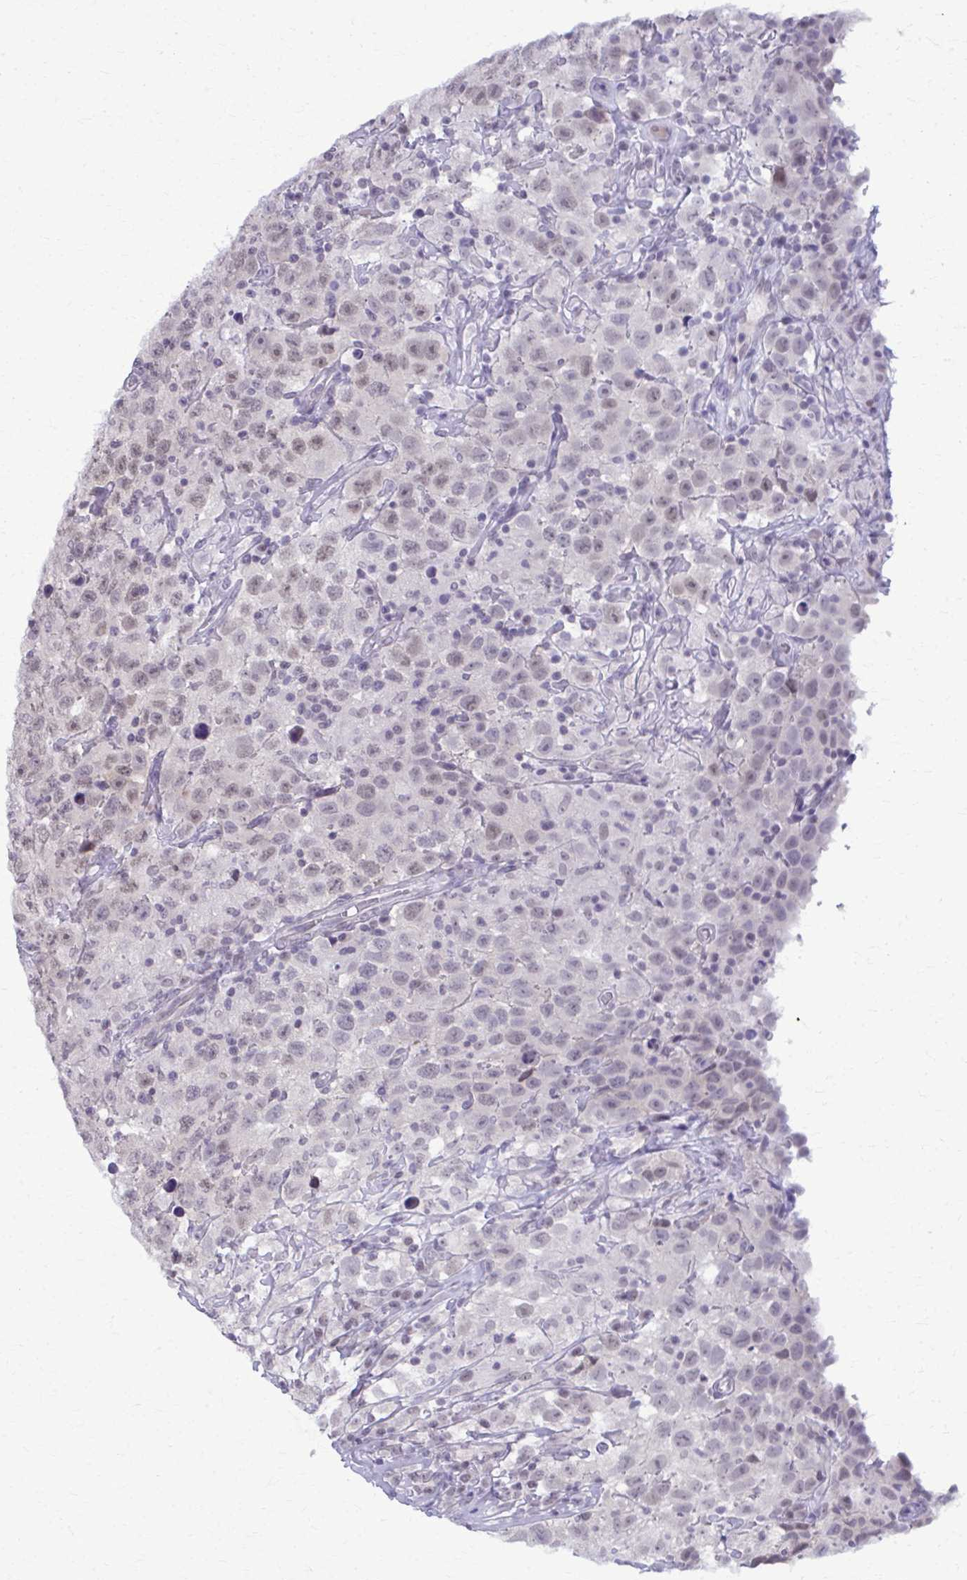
{"staining": {"intensity": "weak", "quantity": "<25%", "location": "nuclear"}, "tissue": "testis cancer", "cell_type": "Tumor cells", "image_type": "cancer", "snomed": [{"axis": "morphology", "description": "Seminoma, NOS"}, {"axis": "topography", "description": "Testis"}], "caption": "An image of human testis cancer (seminoma) is negative for staining in tumor cells. The staining is performed using DAB (3,3'-diaminobenzidine) brown chromogen with nuclei counter-stained in using hematoxylin.", "gene": "MAF1", "patient": {"sex": "male", "age": 41}}